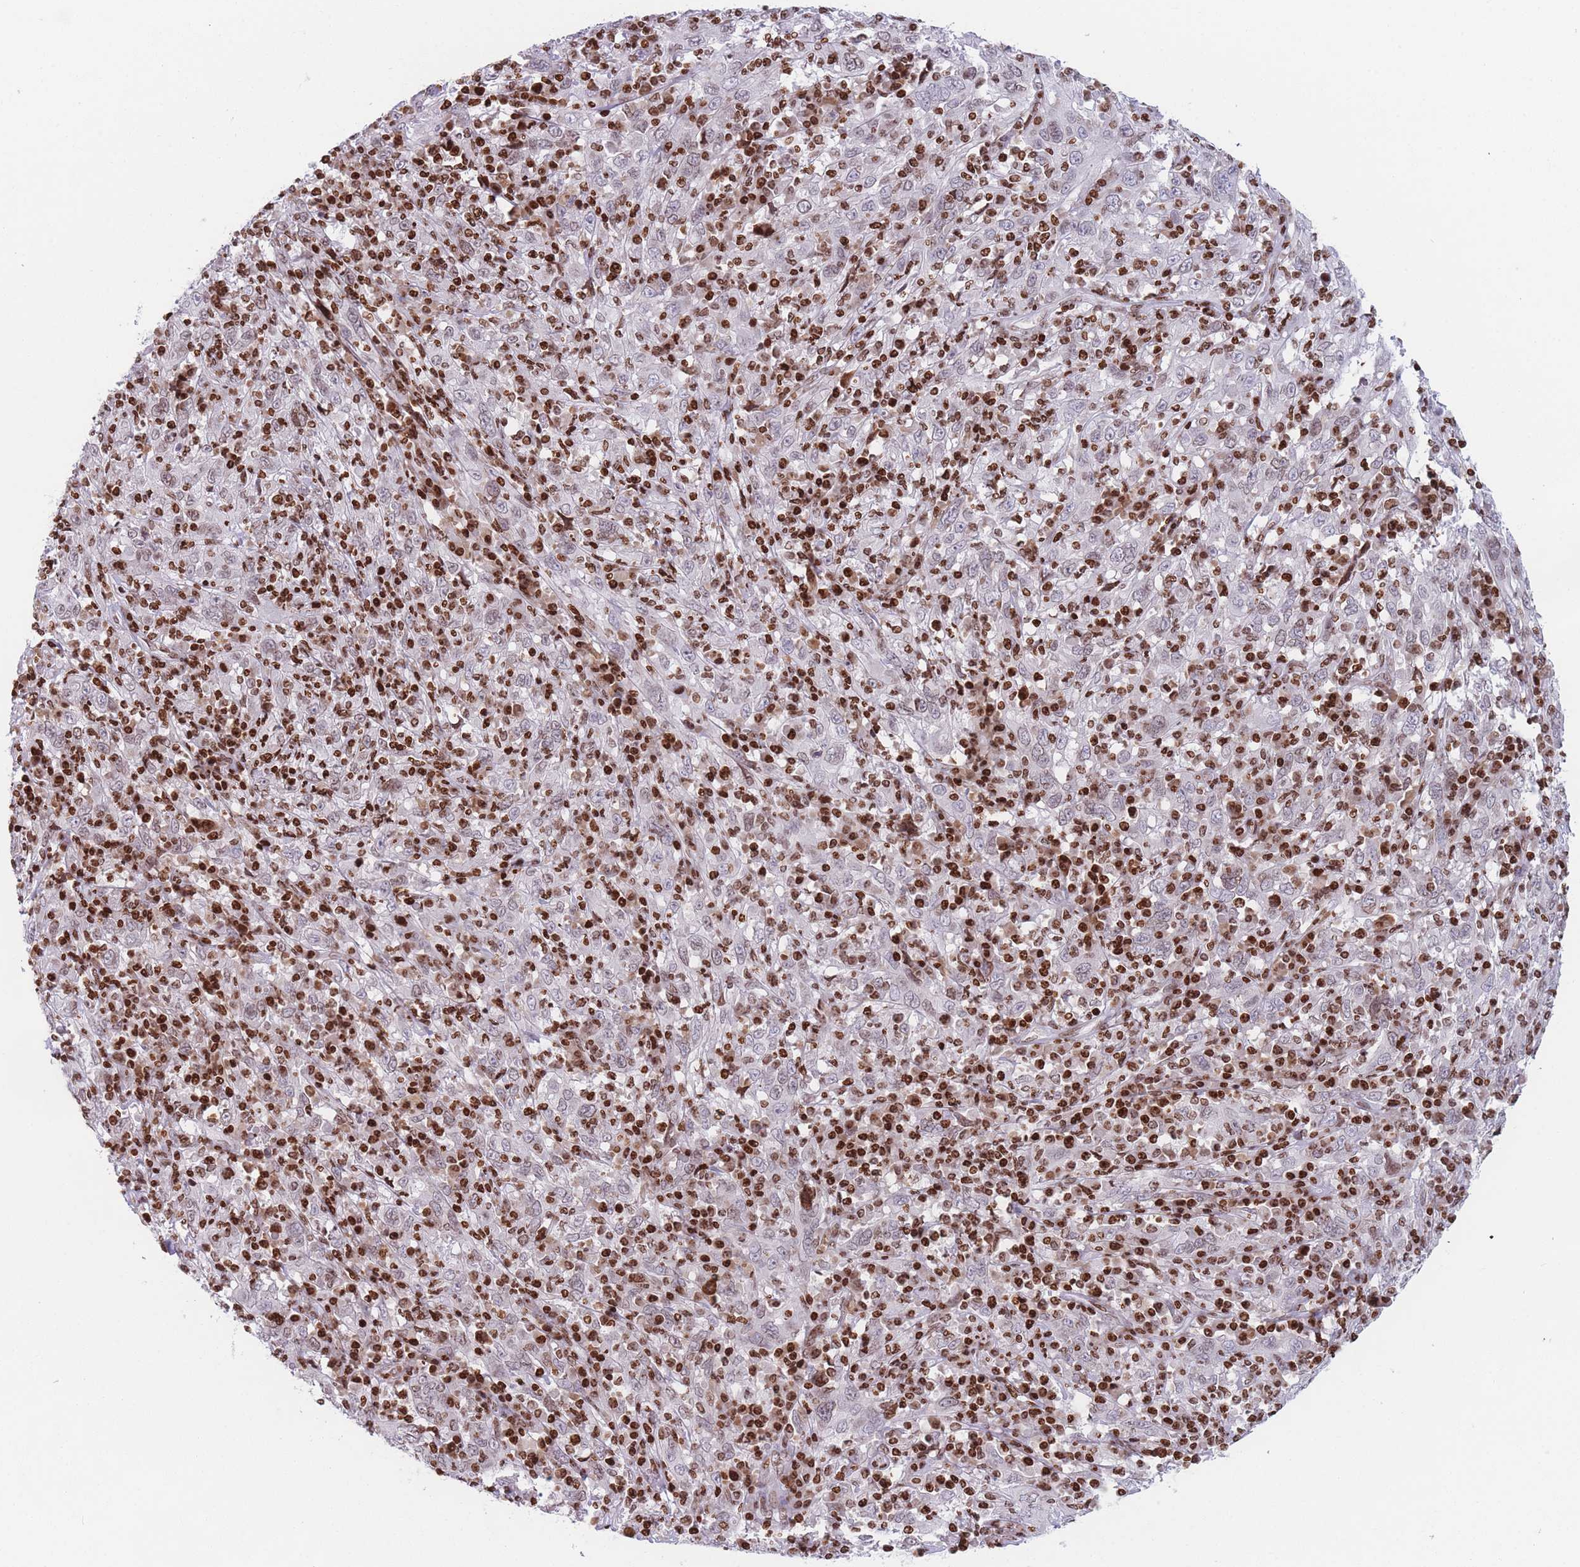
{"staining": {"intensity": "weak", "quantity": "25%-75%", "location": "nuclear"}, "tissue": "cervical cancer", "cell_type": "Tumor cells", "image_type": "cancer", "snomed": [{"axis": "morphology", "description": "Squamous cell carcinoma, NOS"}, {"axis": "topography", "description": "Cervix"}], "caption": "Human cervical cancer stained with a protein marker displays weak staining in tumor cells.", "gene": "AK9", "patient": {"sex": "female", "age": 46}}